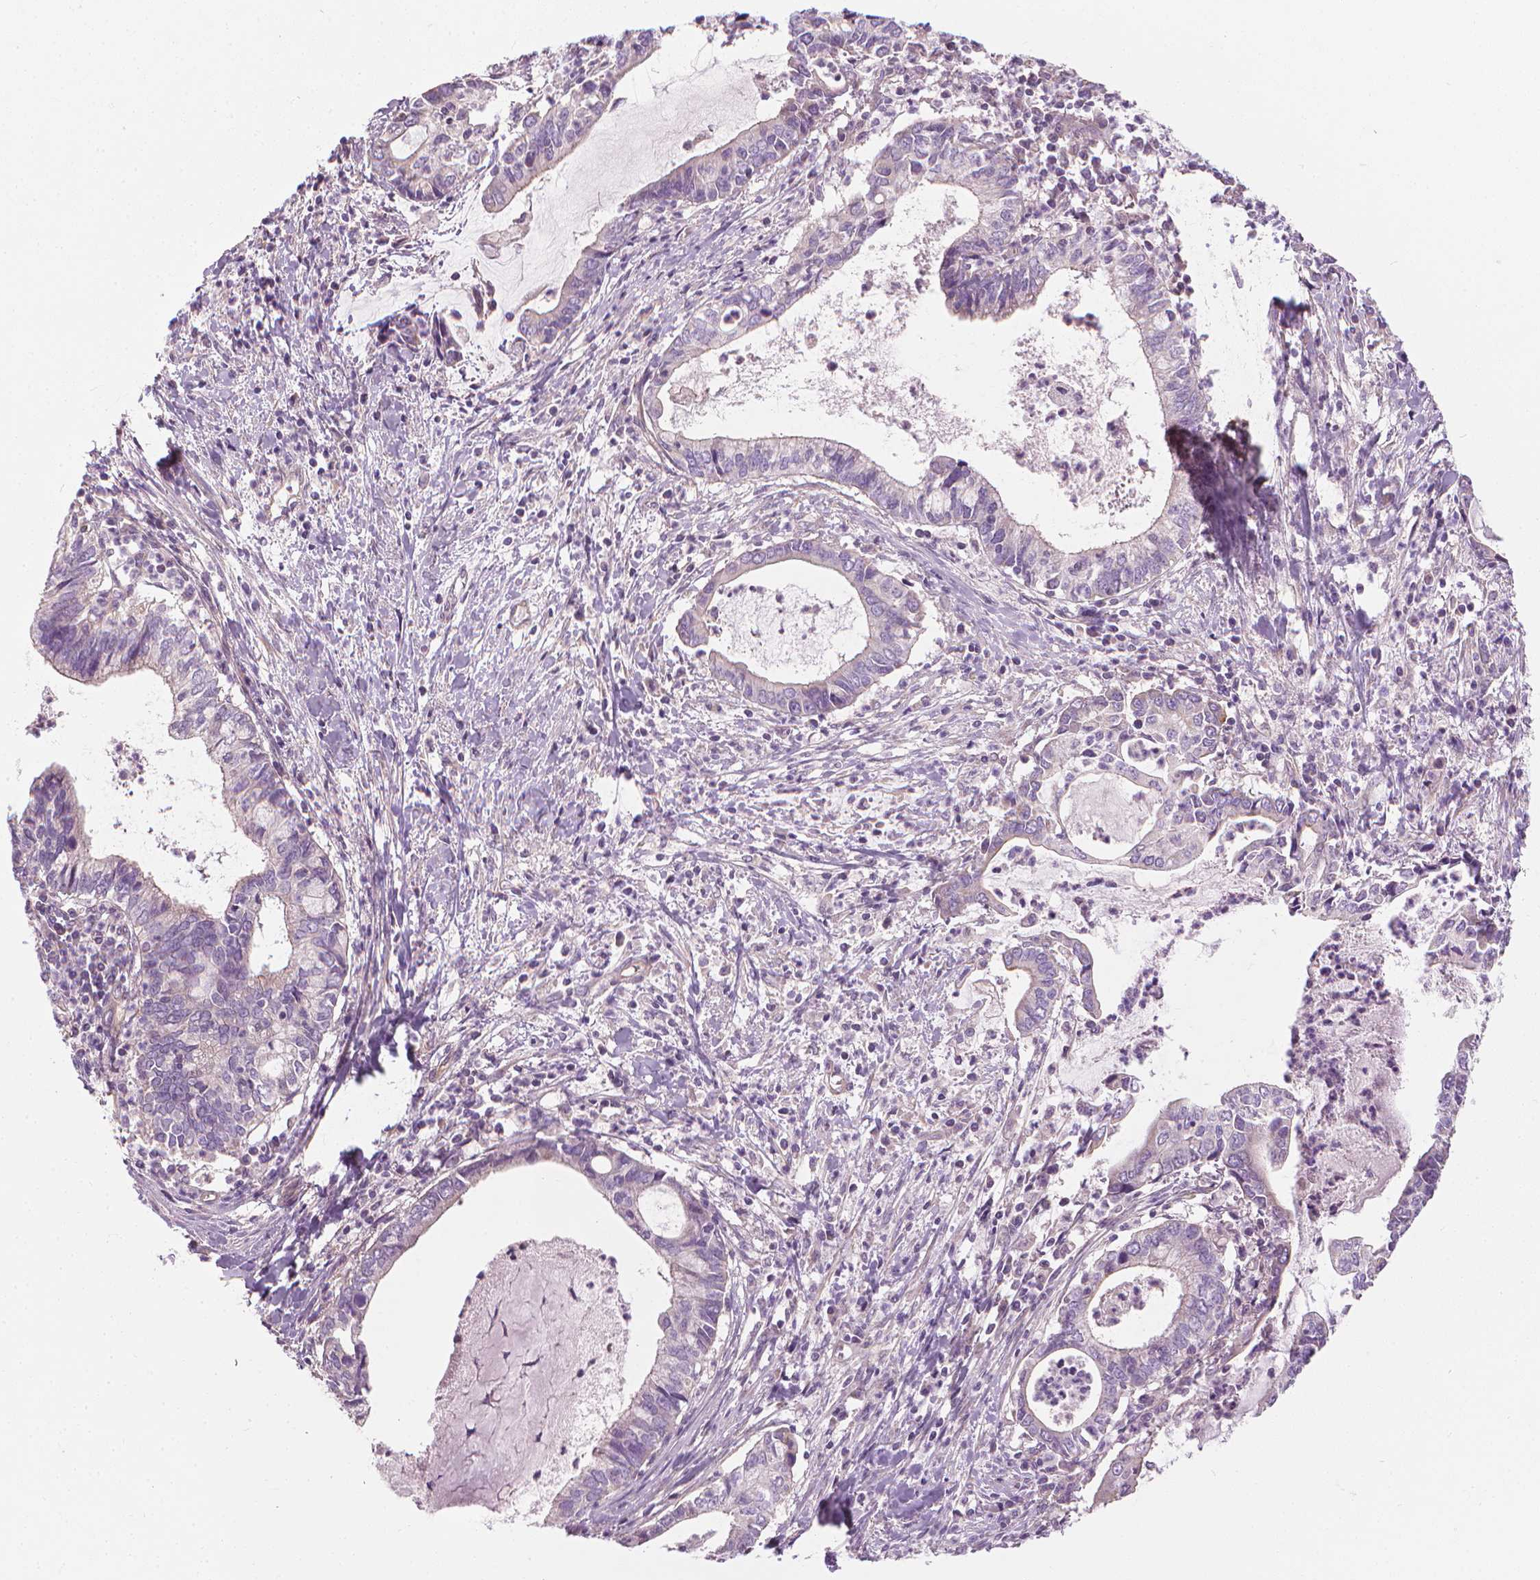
{"staining": {"intensity": "negative", "quantity": "none", "location": "none"}, "tissue": "cervical cancer", "cell_type": "Tumor cells", "image_type": "cancer", "snomed": [{"axis": "morphology", "description": "Adenocarcinoma, NOS"}, {"axis": "topography", "description": "Cervix"}], "caption": "A high-resolution image shows IHC staining of cervical cancer (adenocarcinoma), which shows no significant staining in tumor cells.", "gene": "RIIAD1", "patient": {"sex": "female", "age": 42}}